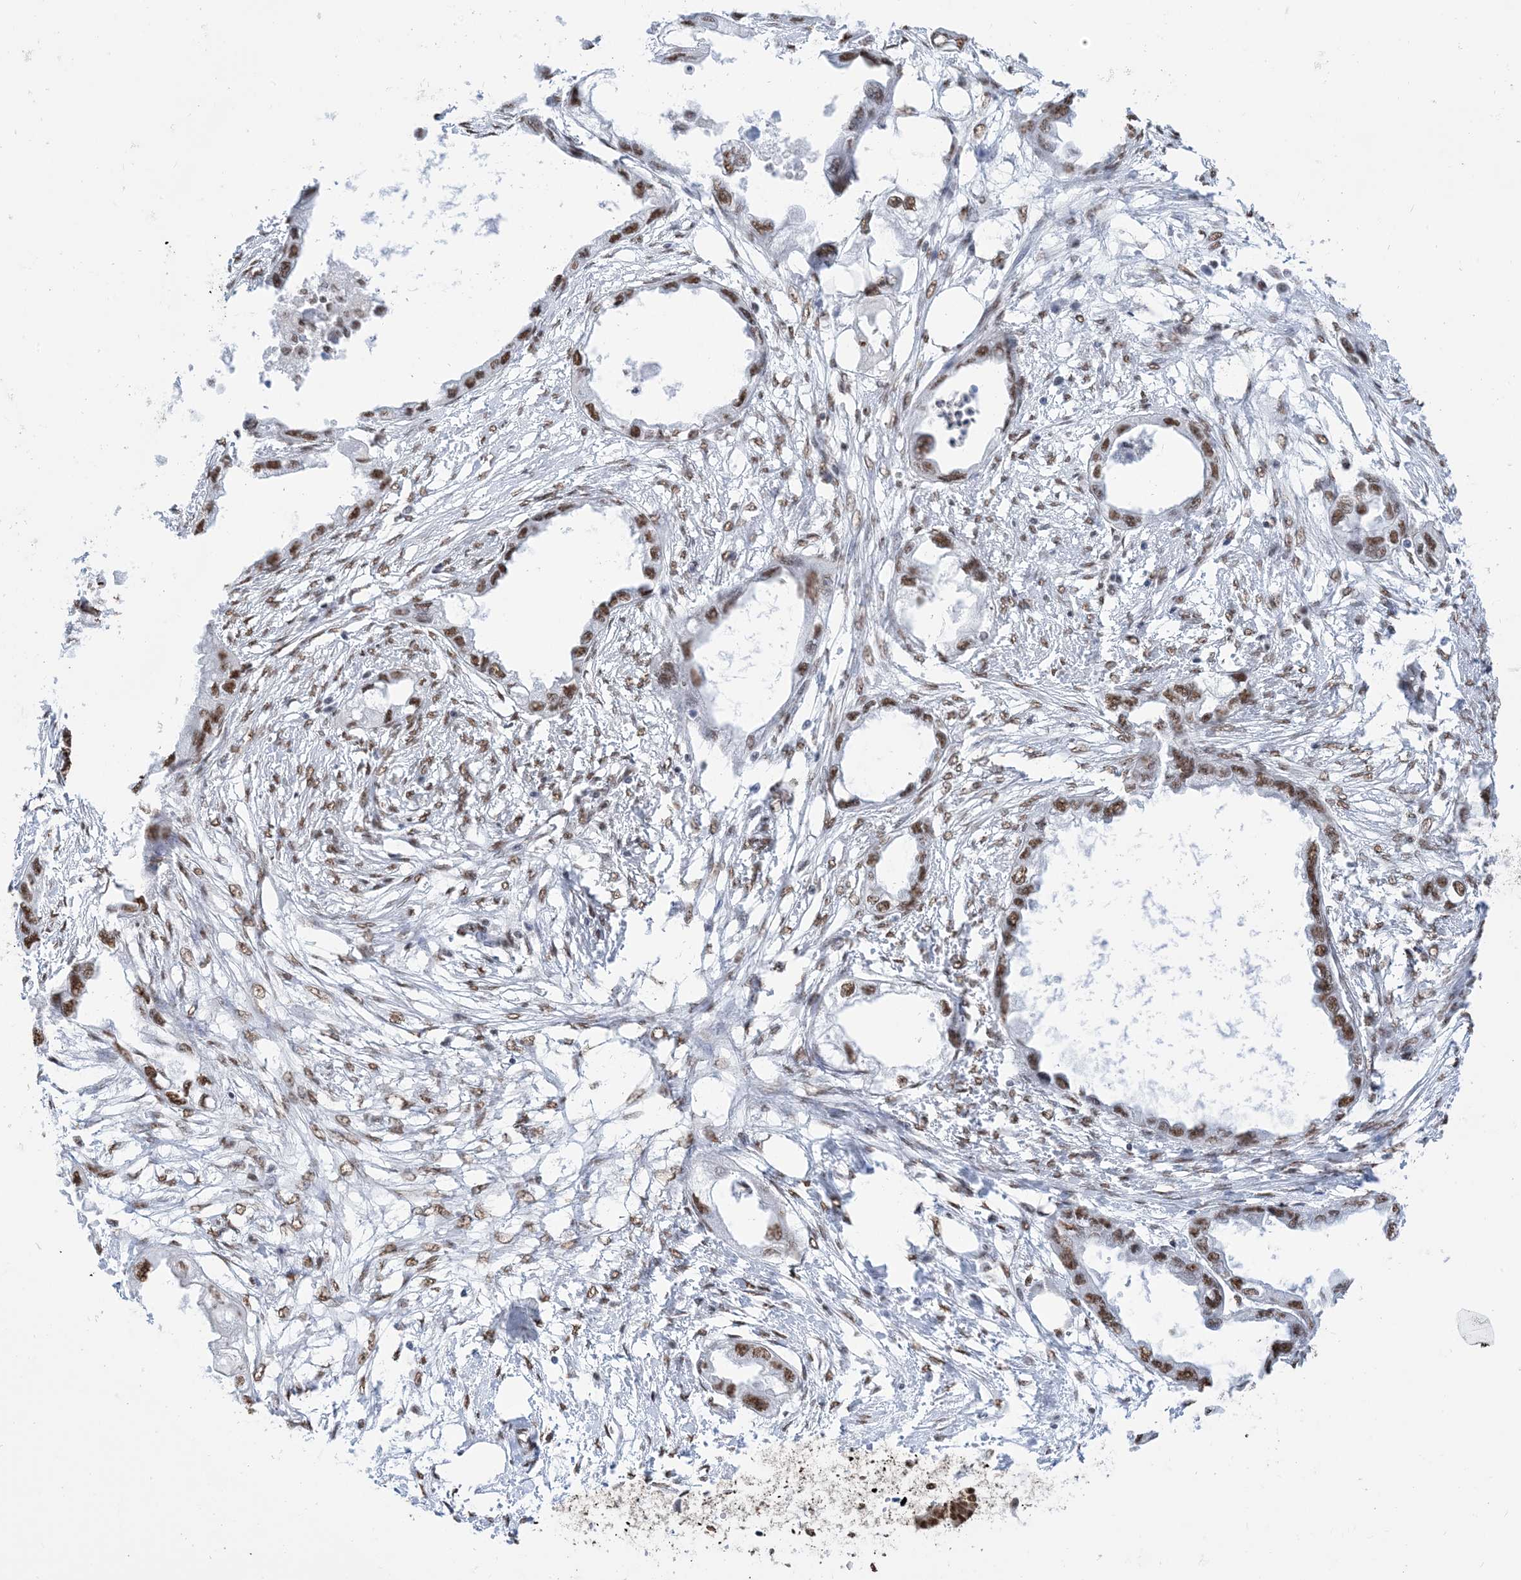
{"staining": {"intensity": "moderate", "quantity": ">75%", "location": "nuclear"}, "tissue": "endometrial cancer", "cell_type": "Tumor cells", "image_type": "cancer", "snomed": [{"axis": "morphology", "description": "Adenocarcinoma, NOS"}, {"axis": "morphology", "description": "Adenocarcinoma, metastatic, NOS"}, {"axis": "topography", "description": "Adipose tissue"}, {"axis": "topography", "description": "Endometrium"}], "caption": "Human endometrial cancer (metastatic adenocarcinoma) stained with a brown dye exhibits moderate nuclear positive expression in about >75% of tumor cells.", "gene": "ZNF792", "patient": {"sex": "female", "age": 67}}